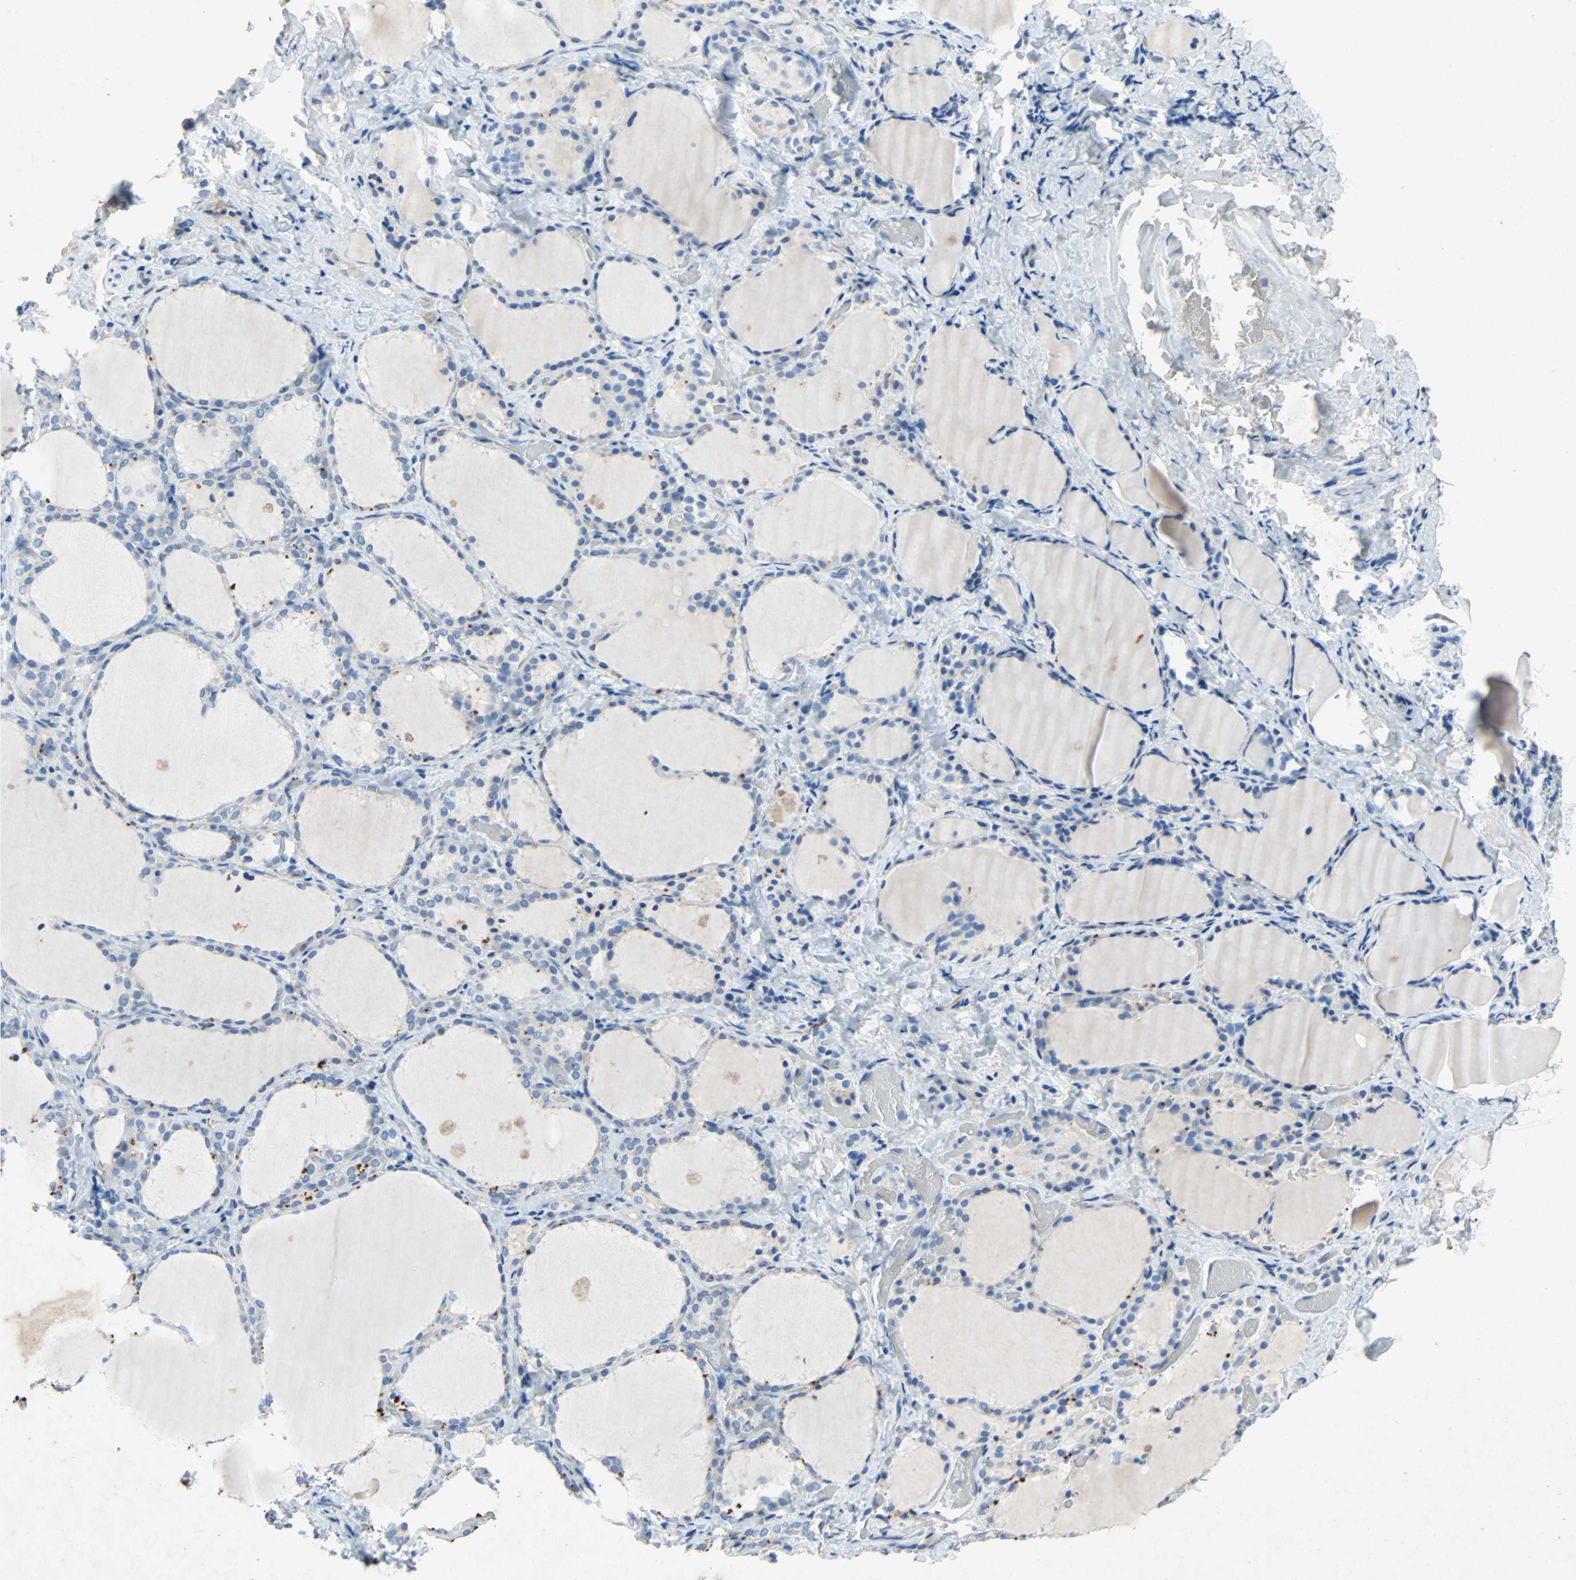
{"staining": {"intensity": "moderate", "quantity": "<25%", "location": "cytoplasmic/membranous"}, "tissue": "thyroid gland", "cell_type": "Glandular cells", "image_type": "normal", "snomed": [{"axis": "morphology", "description": "Normal tissue, NOS"}, {"axis": "morphology", "description": "Papillary adenocarcinoma, NOS"}, {"axis": "topography", "description": "Thyroid gland"}], "caption": "This histopathology image shows normal thyroid gland stained with IHC to label a protein in brown. The cytoplasmic/membranous of glandular cells show moderate positivity for the protein. Nuclei are counter-stained blue.", "gene": "PCDHB2", "patient": {"sex": "female", "age": 30}}